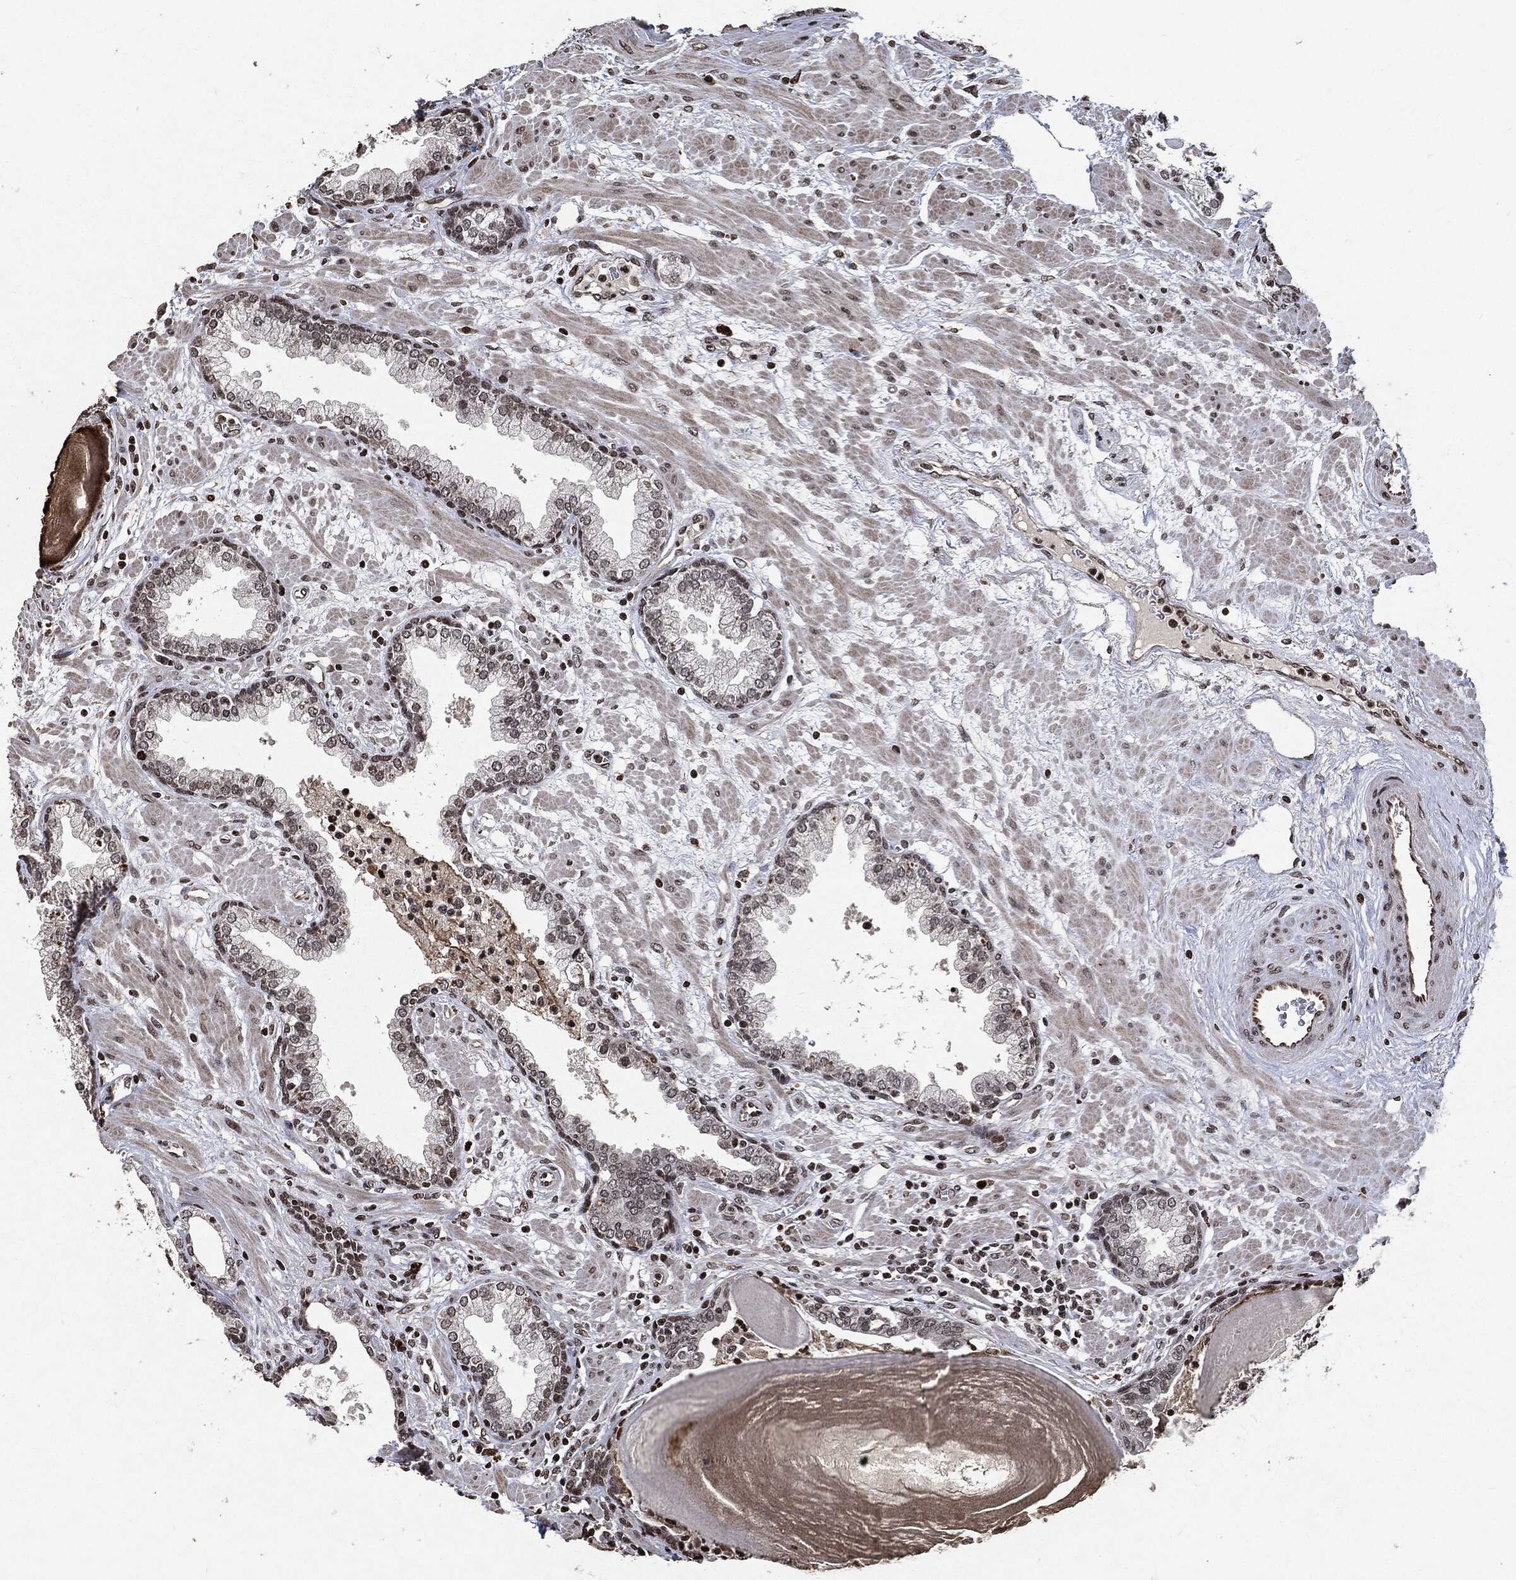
{"staining": {"intensity": "weak", "quantity": "25%-75%", "location": "nuclear"}, "tissue": "prostate", "cell_type": "Glandular cells", "image_type": "normal", "snomed": [{"axis": "morphology", "description": "Normal tissue, NOS"}, {"axis": "topography", "description": "Prostate"}], "caption": "Immunohistochemistry staining of benign prostate, which exhibits low levels of weak nuclear expression in about 25%-75% of glandular cells indicating weak nuclear protein staining. The staining was performed using DAB (3,3'-diaminobenzidine) (brown) for protein detection and nuclei were counterstained in hematoxylin (blue).", "gene": "JUN", "patient": {"sex": "male", "age": 63}}